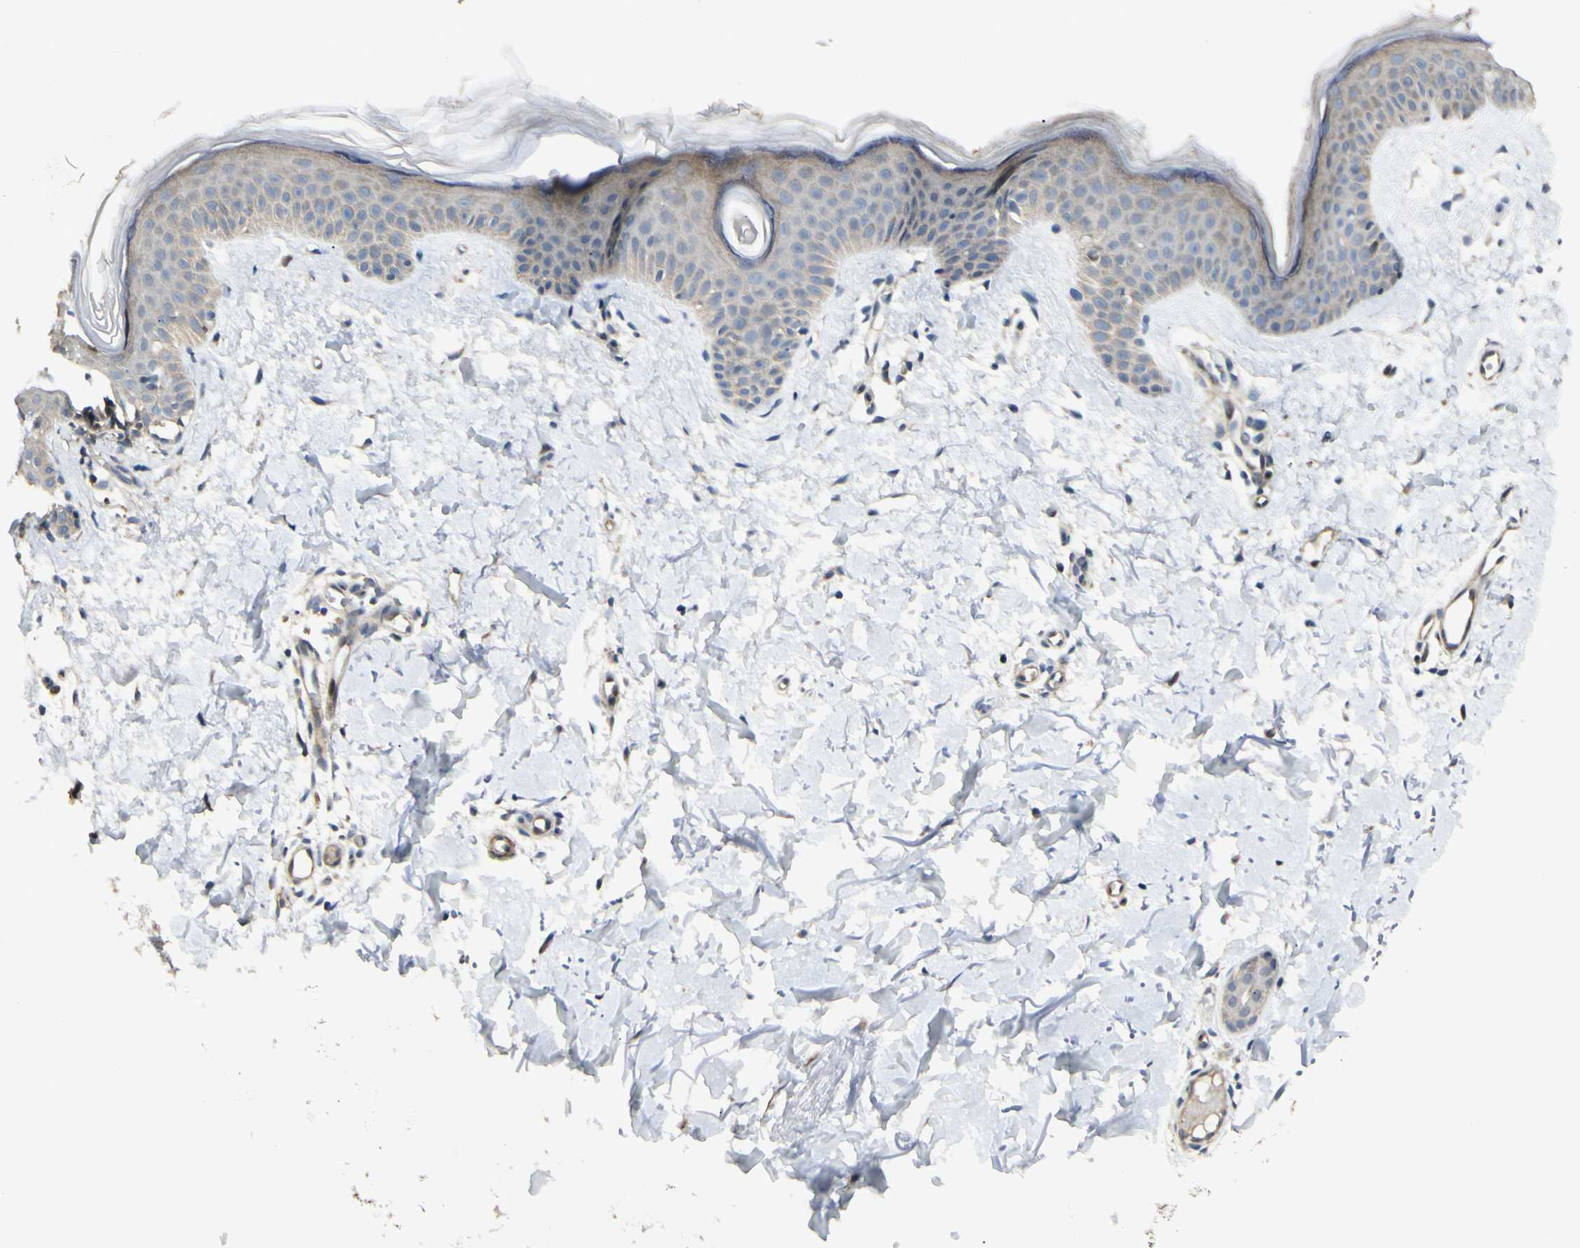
{"staining": {"intensity": "negative", "quantity": "none", "location": "none"}, "tissue": "skin", "cell_type": "Fibroblasts", "image_type": "normal", "snomed": [{"axis": "morphology", "description": "Normal tissue, NOS"}, {"axis": "topography", "description": "Skin"}], "caption": "IHC image of benign human skin stained for a protein (brown), which reveals no staining in fibroblasts. (IHC, brightfield microscopy, high magnification).", "gene": "P4HA3", "patient": {"sex": "female", "age": 56}}